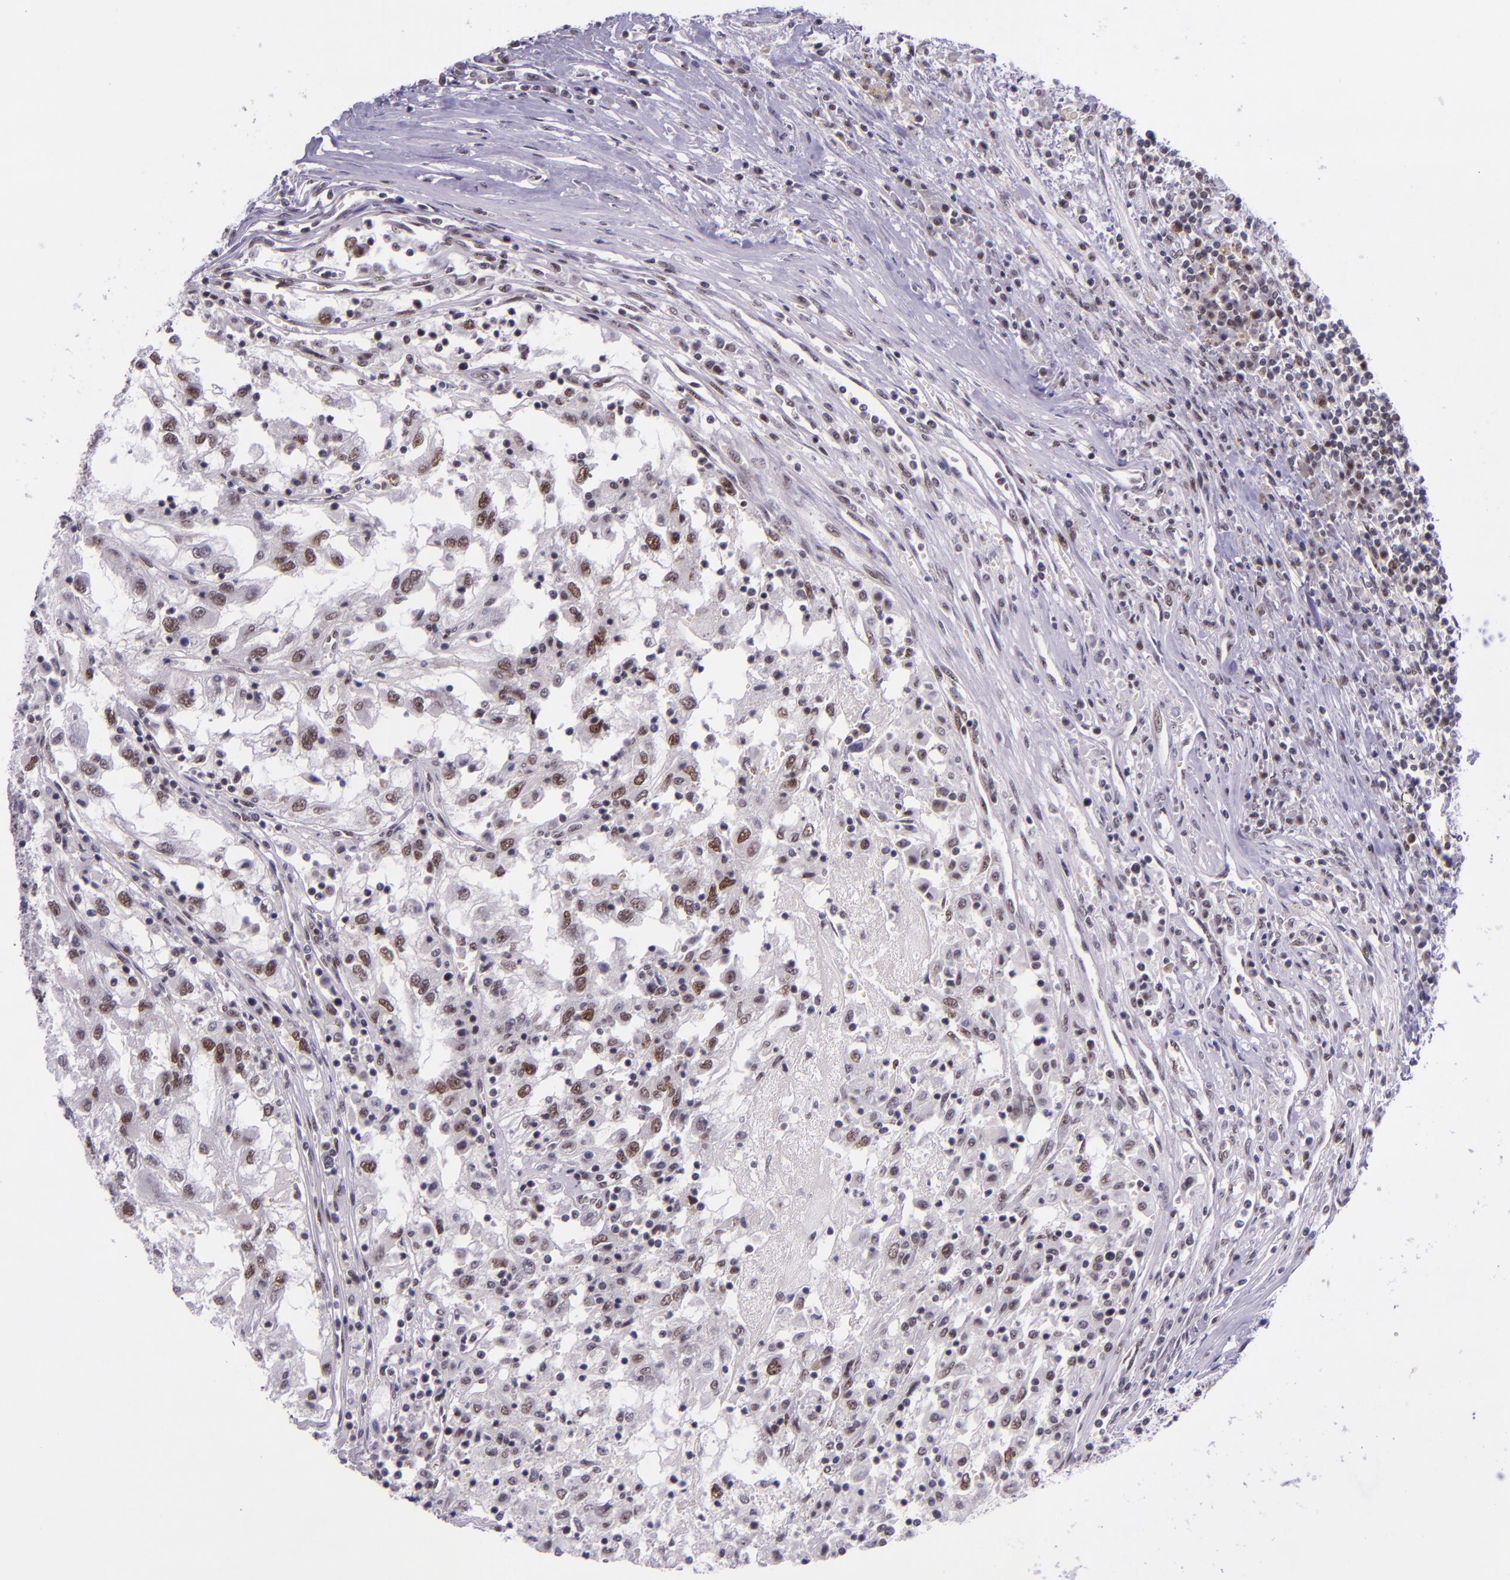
{"staining": {"intensity": "weak", "quantity": "<25%", "location": "nuclear"}, "tissue": "renal cancer", "cell_type": "Tumor cells", "image_type": "cancer", "snomed": [{"axis": "morphology", "description": "Normal tissue, NOS"}, {"axis": "morphology", "description": "Adenocarcinoma, NOS"}, {"axis": "topography", "description": "Kidney"}], "caption": "DAB immunohistochemical staining of adenocarcinoma (renal) exhibits no significant positivity in tumor cells. (DAB immunohistochemistry with hematoxylin counter stain).", "gene": "GPKOW", "patient": {"sex": "male", "age": 71}}